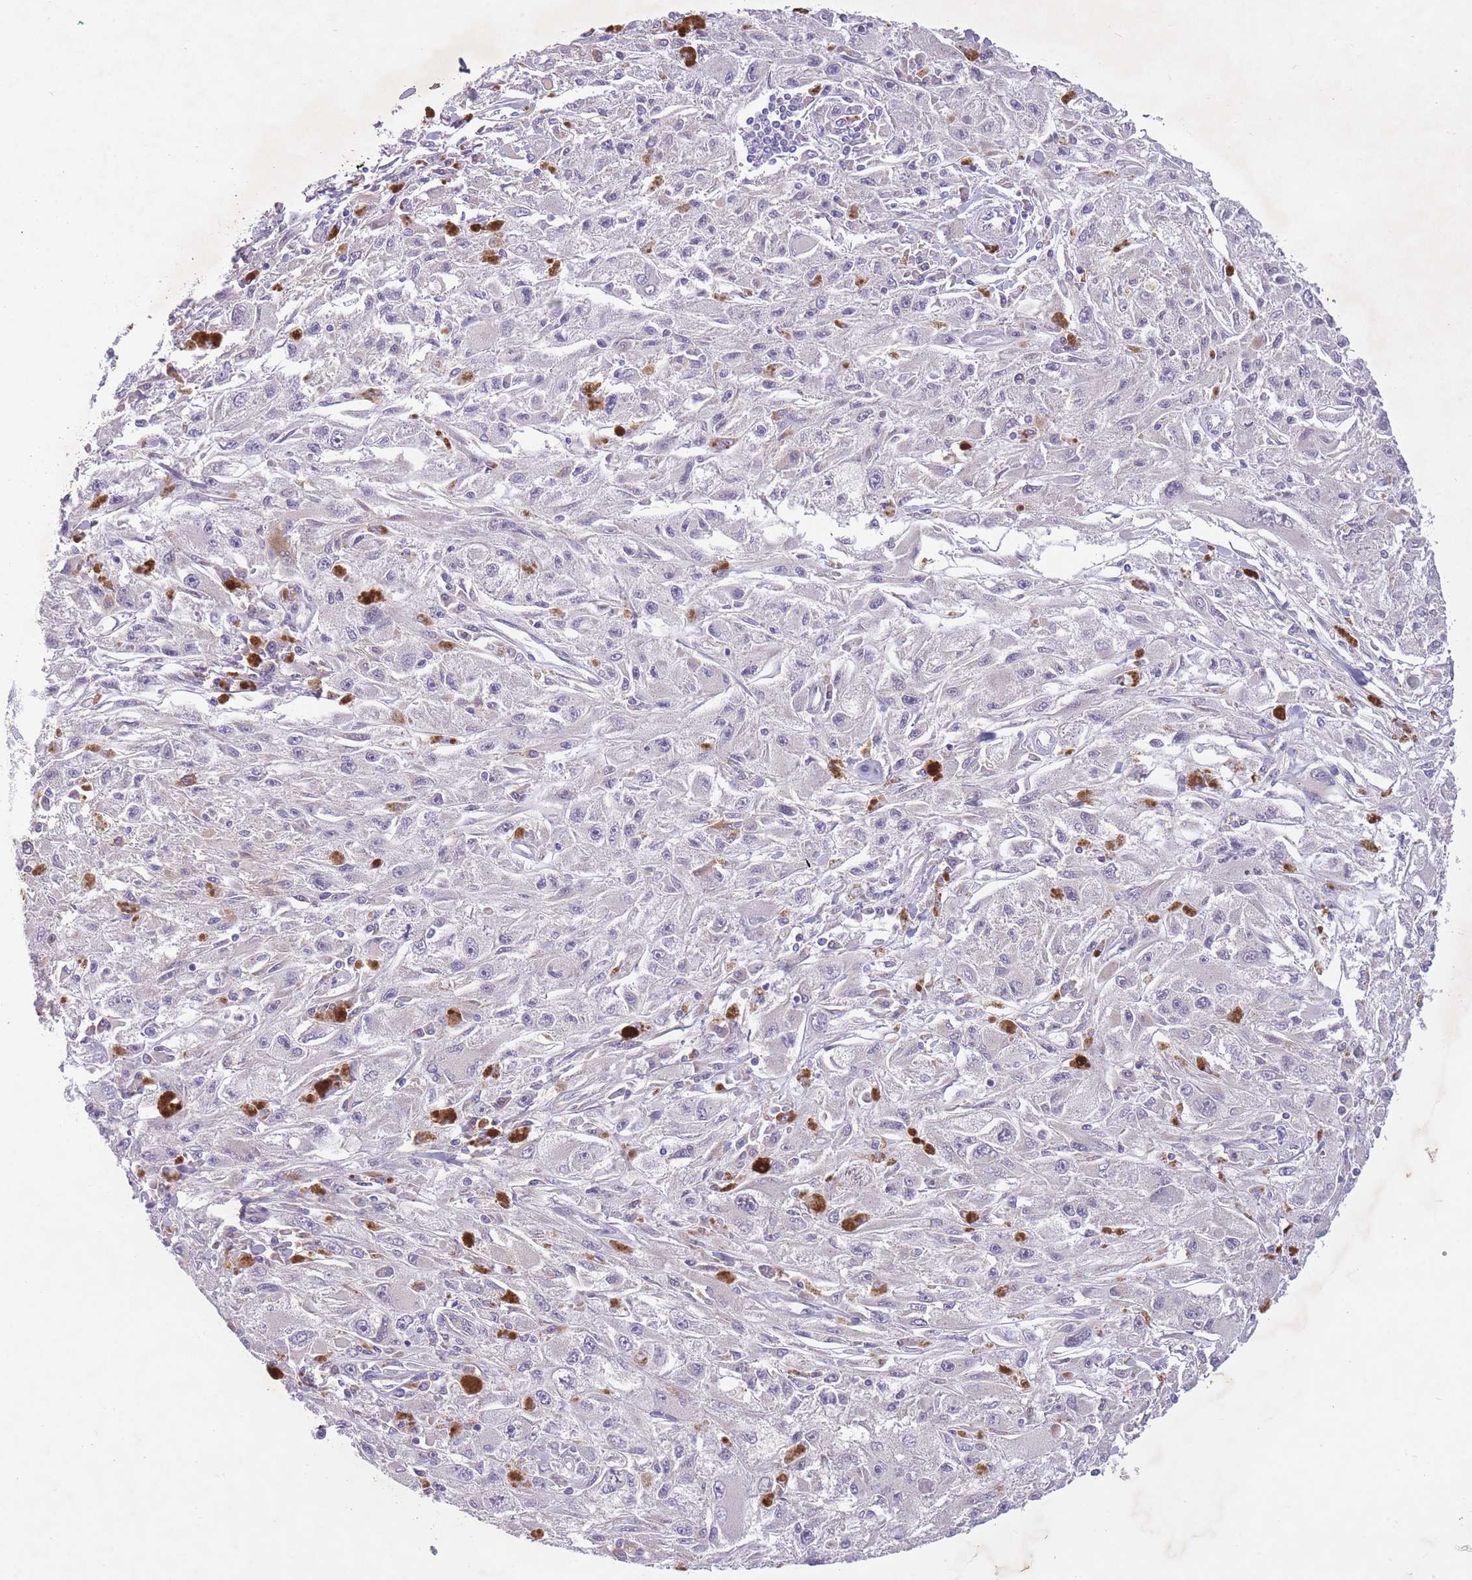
{"staining": {"intensity": "negative", "quantity": "none", "location": "none"}, "tissue": "melanoma", "cell_type": "Tumor cells", "image_type": "cancer", "snomed": [{"axis": "morphology", "description": "Malignant melanoma, Metastatic site"}, {"axis": "topography", "description": "Skin"}], "caption": "A histopathology image of human malignant melanoma (metastatic site) is negative for staining in tumor cells. (Immunohistochemistry, brightfield microscopy, high magnification).", "gene": "PNPLA5", "patient": {"sex": "male", "age": 53}}